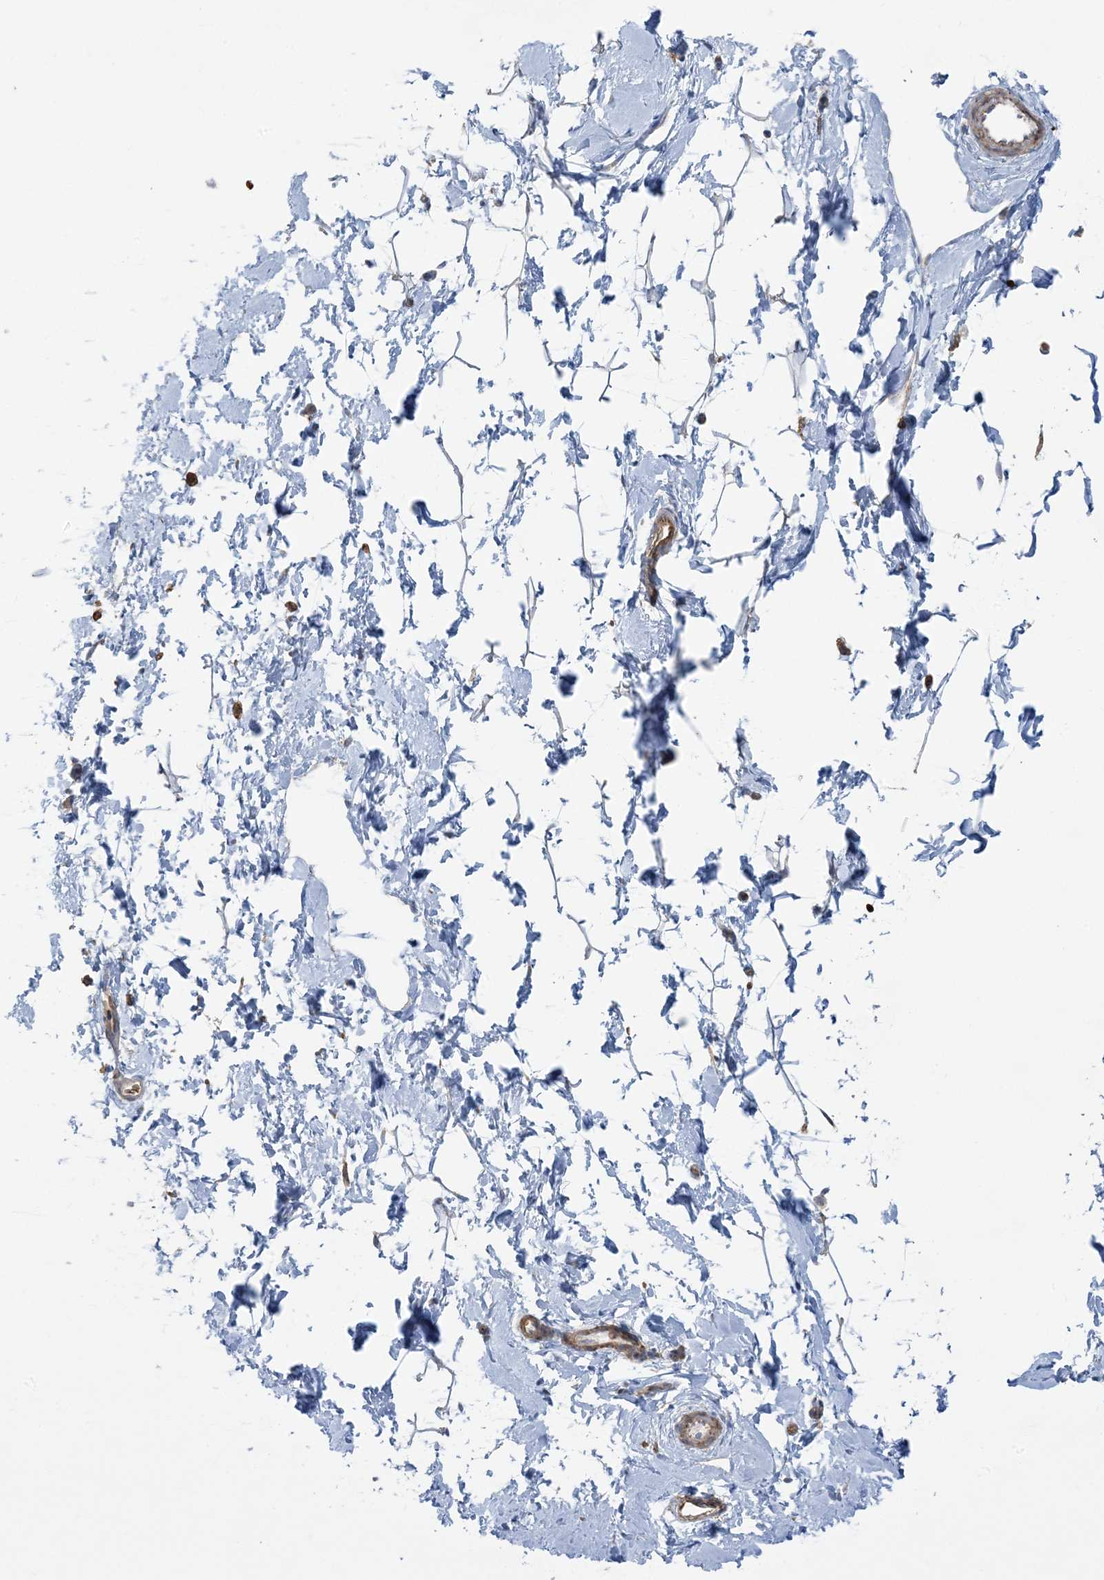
{"staining": {"intensity": "moderate", "quantity": "25%-75%", "location": "cytoplasmic/membranous"}, "tissue": "adipose tissue", "cell_type": "Adipocytes", "image_type": "normal", "snomed": [{"axis": "morphology", "description": "Normal tissue, NOS"}, {"axis": "topography", "description": "Breast"}], "caption": "Immunohistochemistry of unremarkable human adipose tissue demonstrates medium levels of moderate cytoplasmic/membranous expression in about 25%-75% of adipocytes. Immunohistochemistry (ihc) stains the protein of interest in brown and the nuclei are stained blue.", "gene": "PIK3R4", "patient": {"sex": "female", "age": 23}}